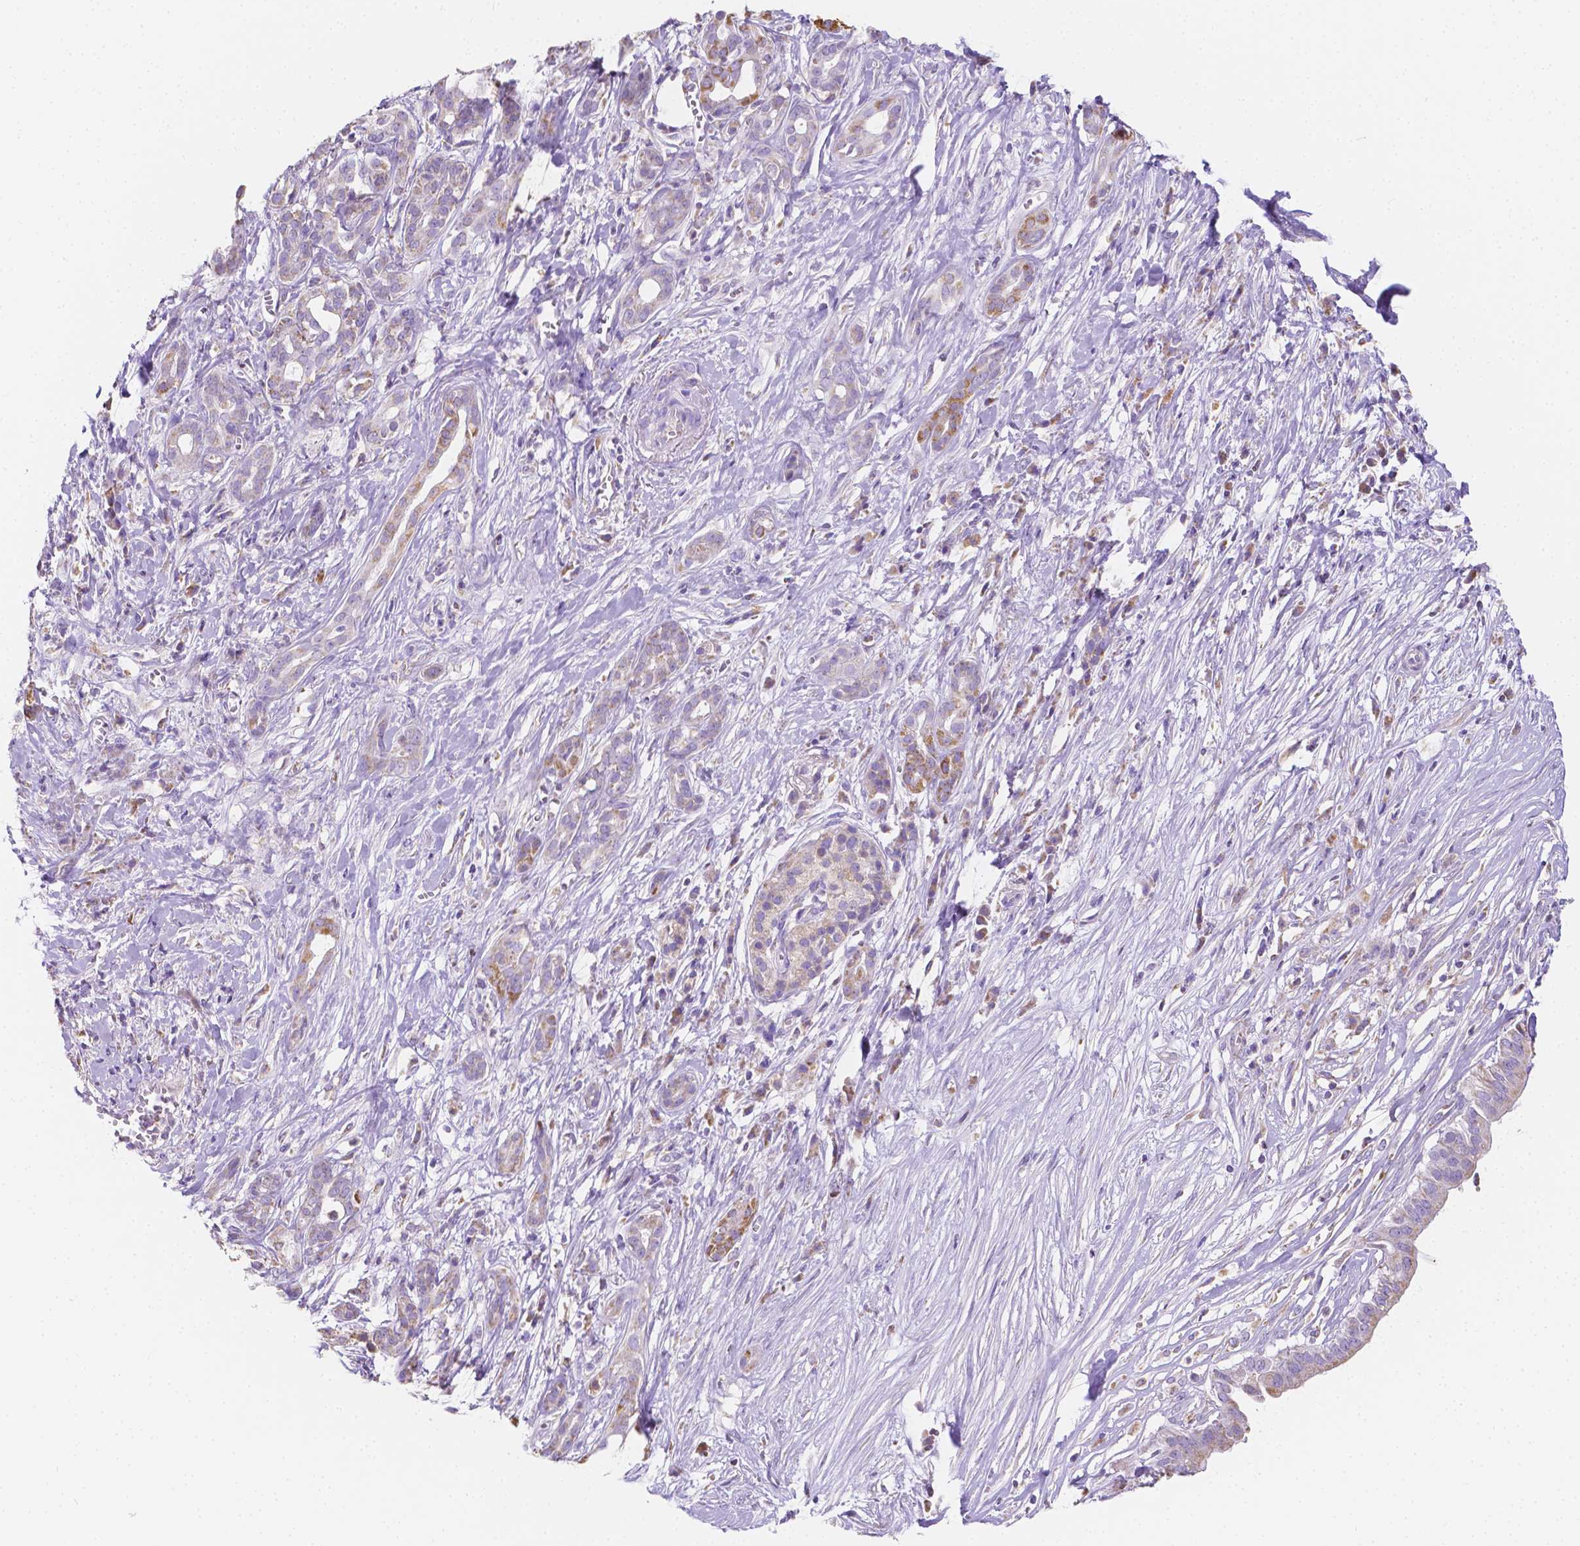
{"staining": {"intensity": "weak", "quantity": "<25%", "location": "cytoplasmic/membranous"}, "tissue": "pancreatic cancer", "cell_type": "Tumor cells", "image_type": "cancer", "snomed": [{"axis": "morphology", "description": "Adenocarcinoma, NOS"}, {"axis": "topography", "description": "Pancreas"}], "caption": "Tumor cells show no significant positivity in pancreatic cancer. The staining is performed using DAB (3,3'-diaminobenzidine) brown chromogen with nuclei counter-stained in using hematoxylin.", "gene": "TMEM130", "patient": {"sex": "male", "age": 61}}